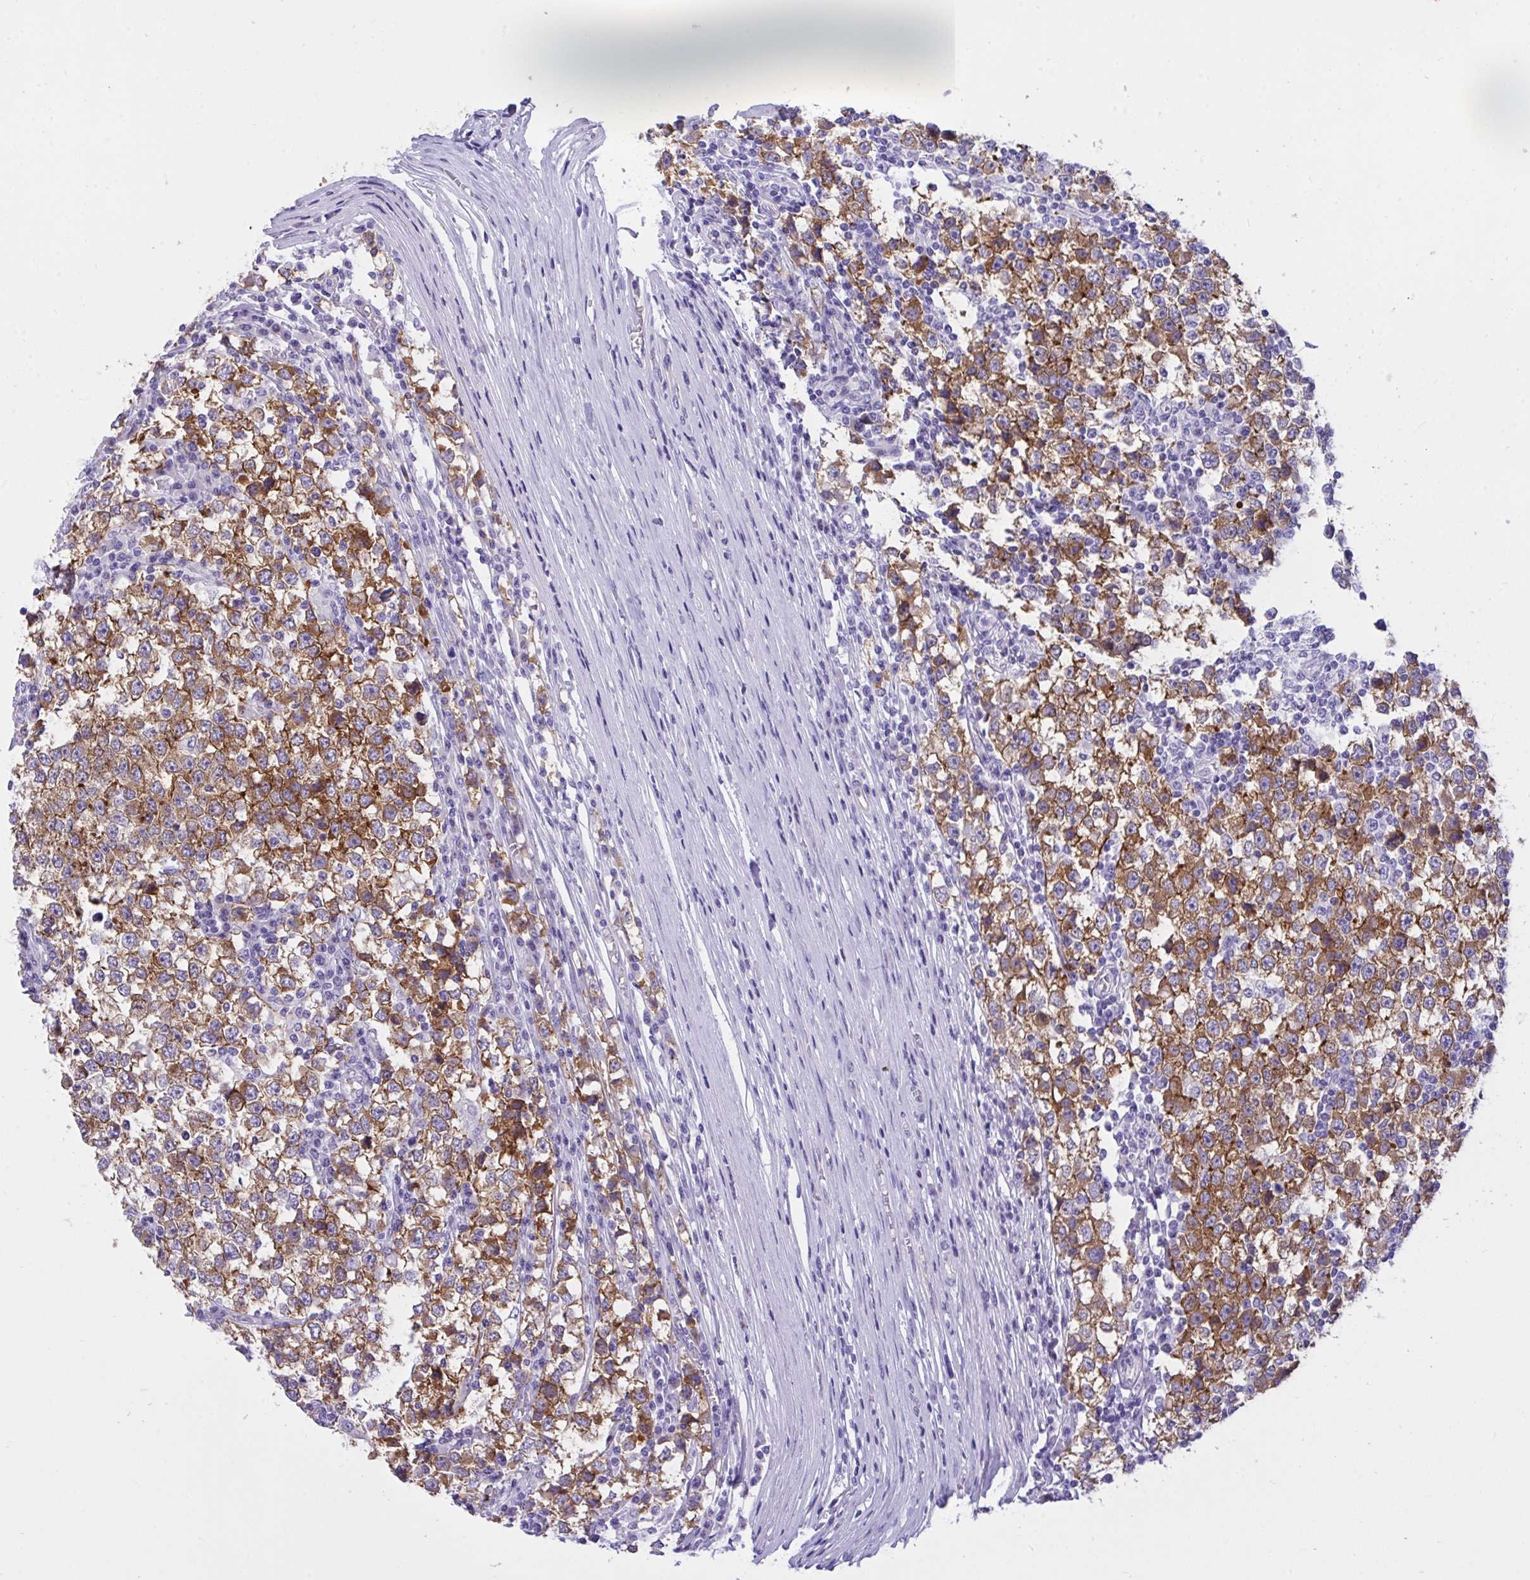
{"staining": {"intensity": "moderate", "quantity": ">75%", "location": "cytoplasmic/membranous"}, "tissue": "testis cancer", "cell_type": "Tumor cells", "image_type": "cancer", "snomed": [{"axis": "morphology", "description": "Seminoma, NOS"}, {"axis": "topography", "description": "Testis"}], "caption": "Human seminoma (testis) stained with a brown dye reveals moderate cytoplasmic/membranous positive staining in about >75% of tumor cells.", "gene": "TLN2", "patient": {"sex": "male", "age": 65}}